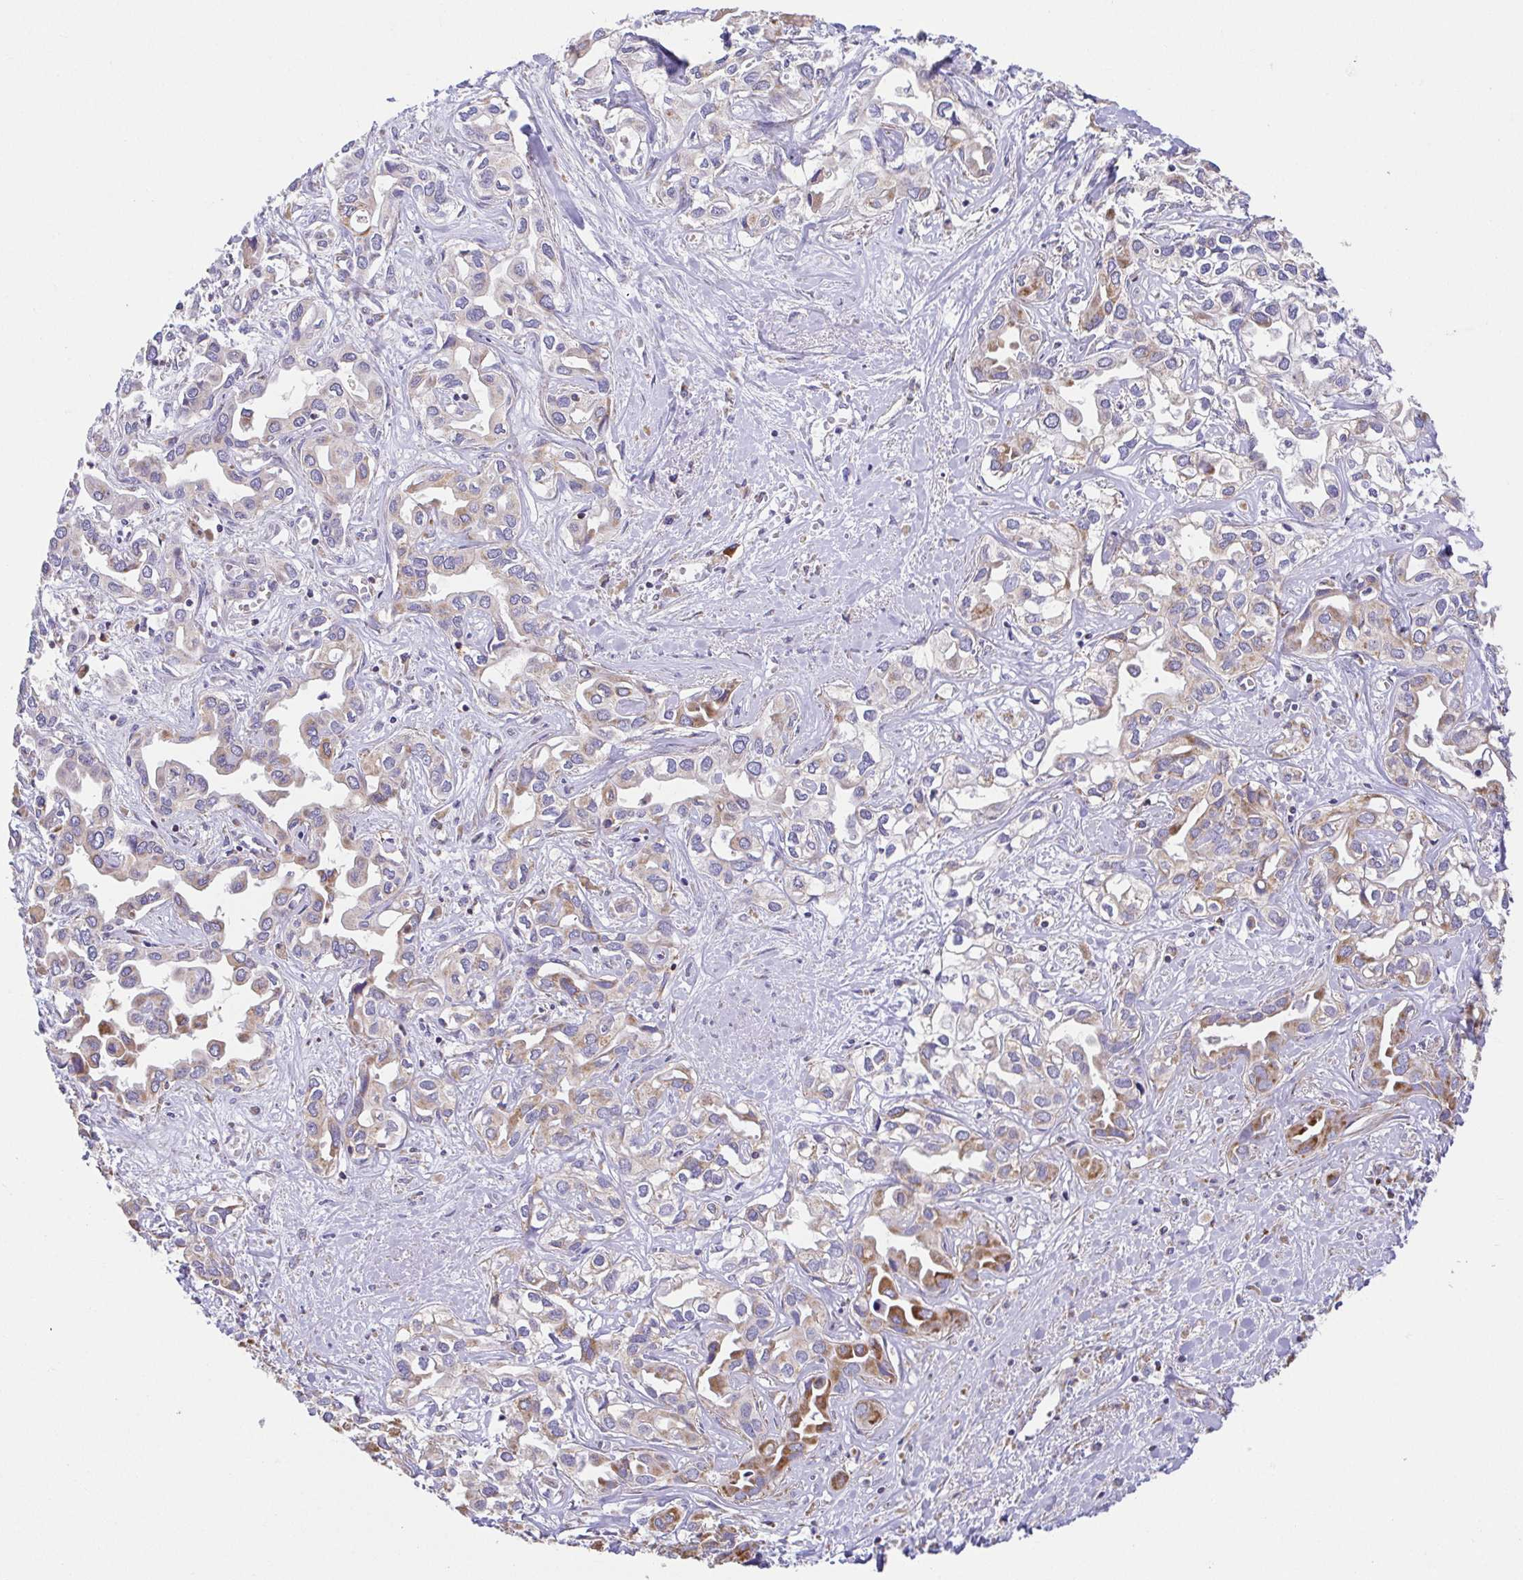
{"staining": {"intensity": "weak", "quantity": ">75%", "location": "cytoplasmic/membranous"}, "tissue": "liver cancer", "cell_type": "Tumor cells", "image_type": "cancer", "snomed": [{"axis": "morphology", "description": "Cholangiocarcinoma"}, {"axis": "topography", "description": "Liver"}], "caption": "Protein analysis of liver cholangiocarcinoma tissue demonstrates weak cytoplasmic/membranous staining in approximately >75% of tumor cells. The protein of interest is stained brown, and the nuclei are stained in blue (DAB (3,3'-diaminobenzidine) IHC with brightfield microscopy, high magnification).", "gene": "GINM1", "patient": {"sex": "female", "age": 64}}